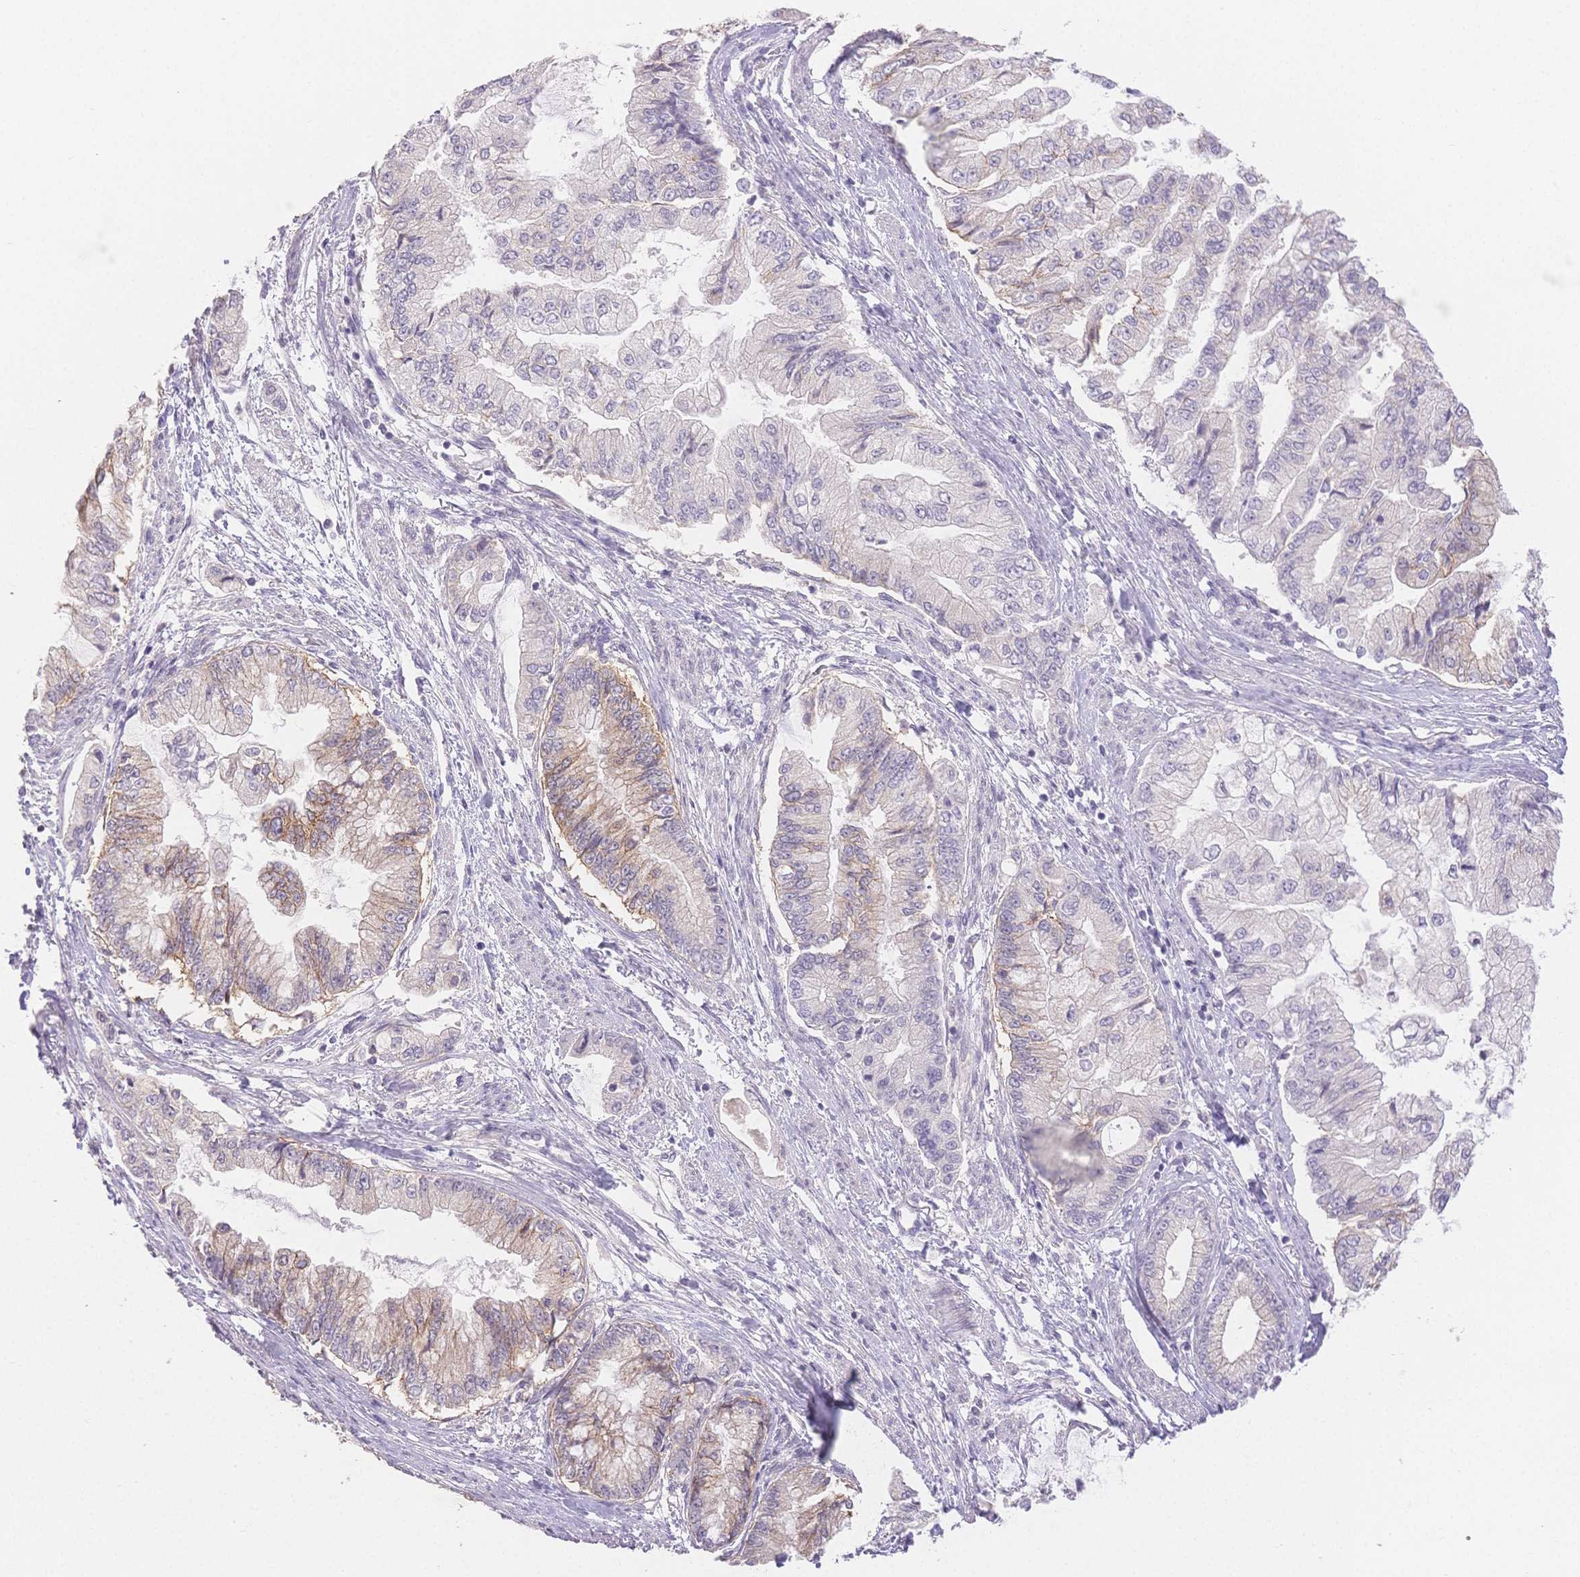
{"staining": {"intensity": "moderate", "quantity": "25%-75%", "location": "cytoplasmic/membranous"}, "tissue": "stomach cancer", "cell_type": "Tumor cells", "image_type": "cancer", "snomed": [{"axis": "morphology", "description": "Adenocarcinoma, NOS"}, {"axis": "topography", "description": "Stomach, upper"}], "caption": "High-magnification brightfield microscopy of adenocarcinoma (stomach) stained with DAB (brown) and counterstained with hematoxylin (blue). tumor cells exhibit moderate cytoplasmic/membranous staining is identified in about25%-75% of cells.", "gene": "SUV39H2", "patient": {"sex": "female", "age": 74}}